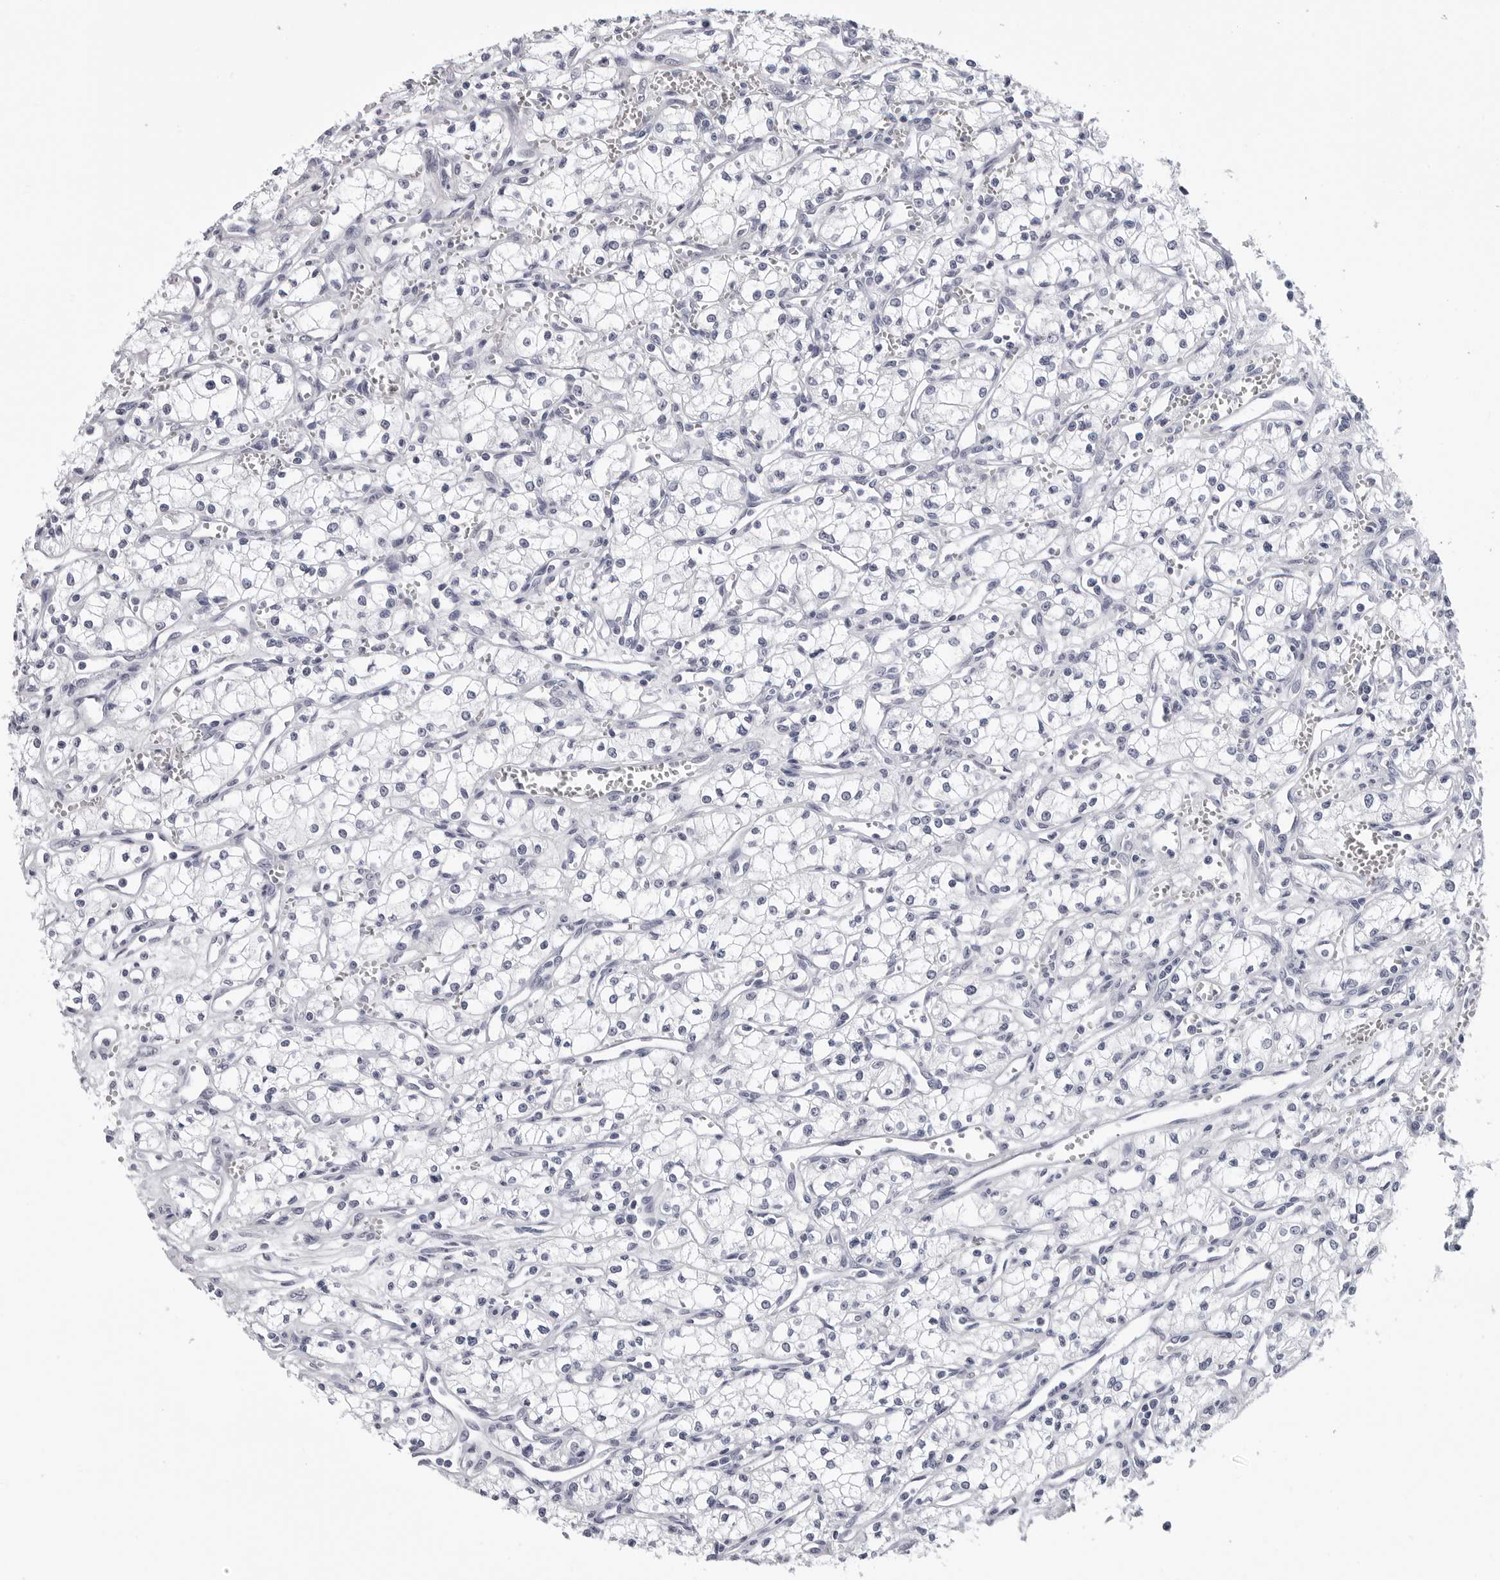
{"staining": {"intensity": "negative", "quantity": "none", "location": "none"}, "tissue": "renal cancer", "cell_type": "Tumor cells", "image_type": "cancer", "snomed": [{"axis": "morphology", "description": "Adenocarcinoma, NOS"}, {"axis": "topography", "description": "Kidney"}], "caption": "A micrograph of human renal cancer is negative for staining in tumor cells.", "gene": "GNL2", "patient": {"sex": "male", "age": 59}}